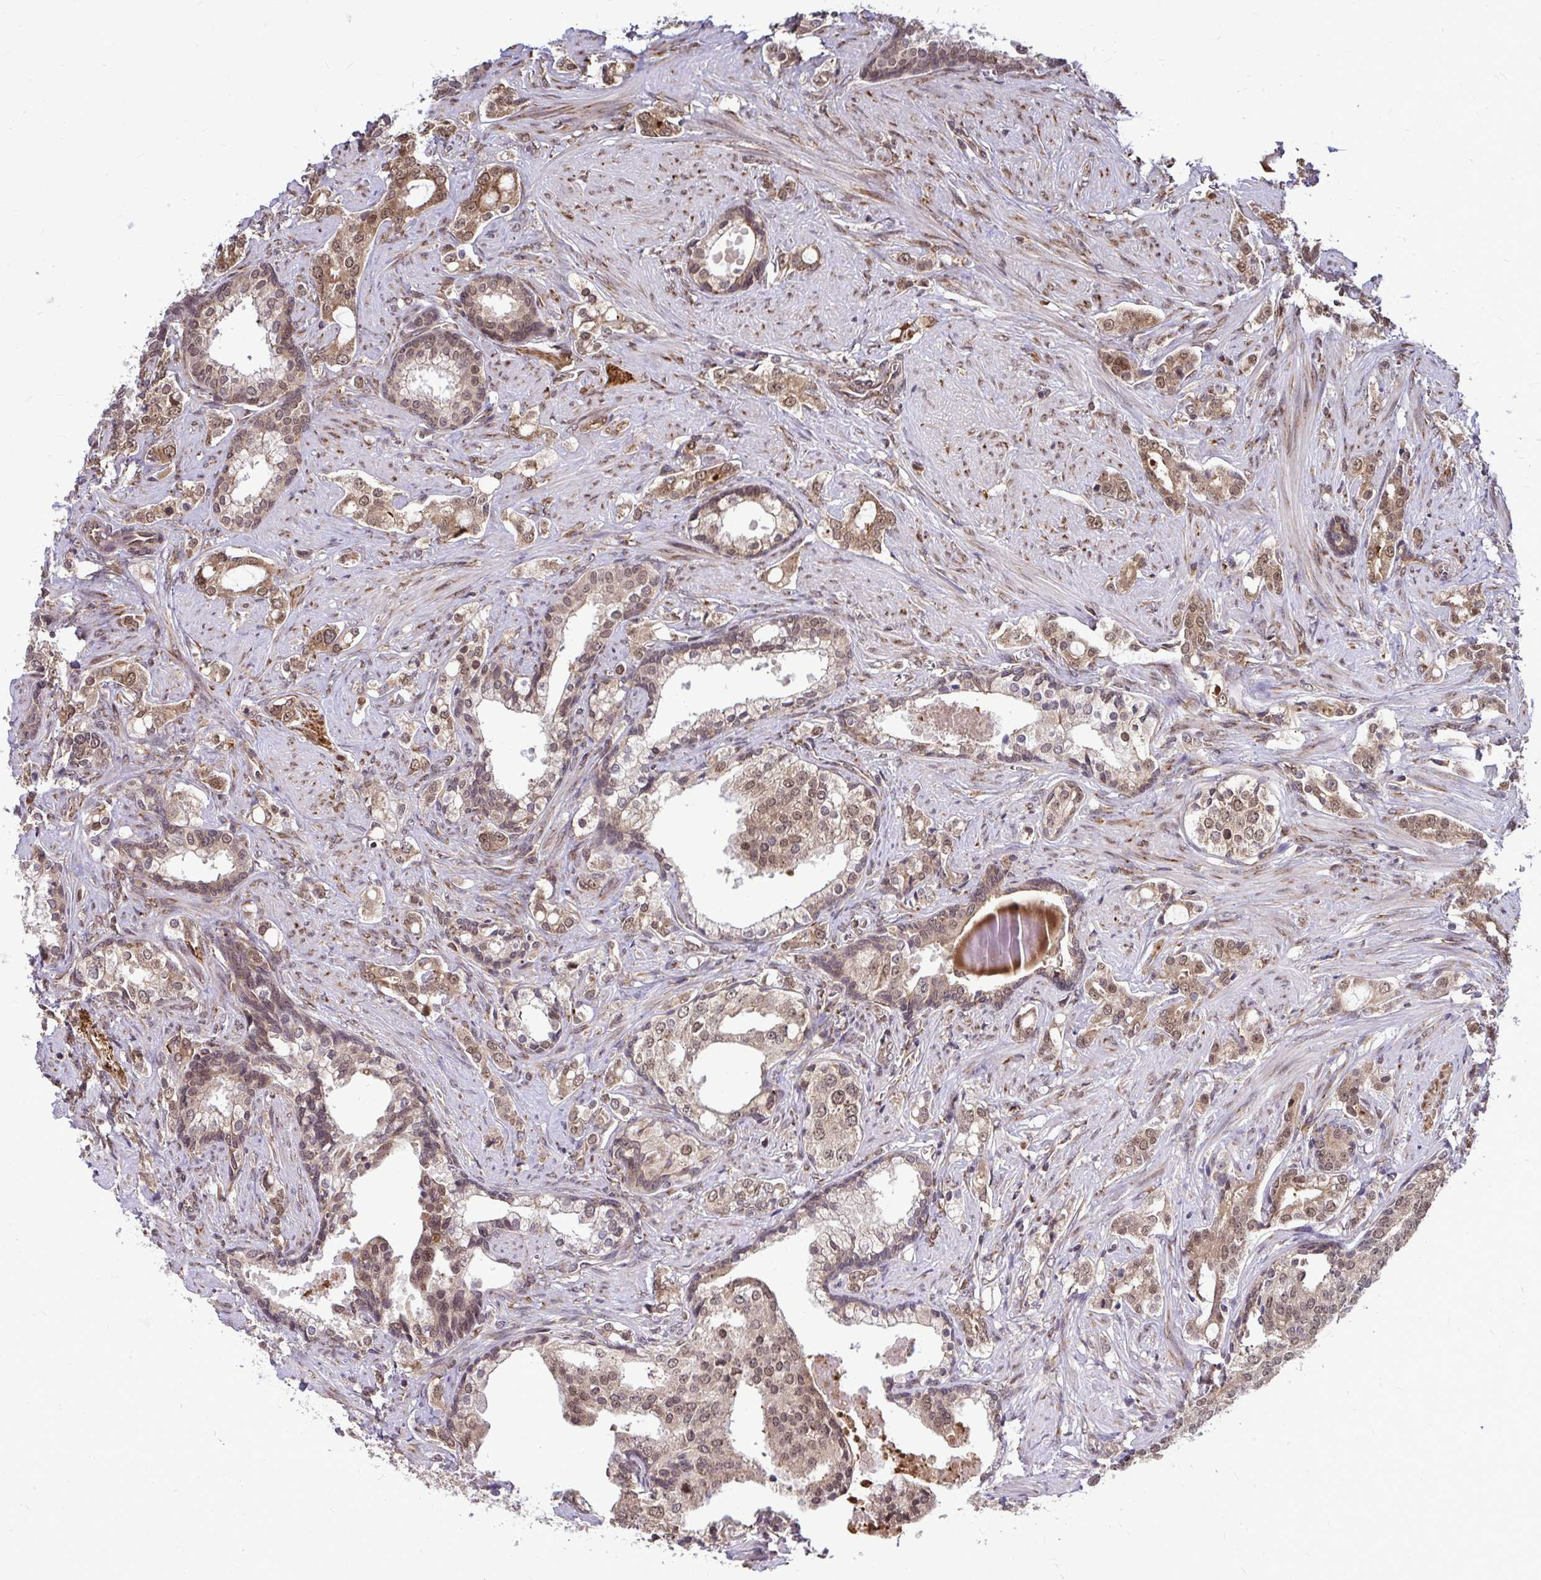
{"staining": {"intensity": "moderate", "quantity": ">75%", "location": "cytoplasmic/membranous,nuclear"}, "tissue": "prostate cancer", "cell_type": "Tumor cells", "image_type": "cancer", "snomed": [{"axis": "morphology", "description": "Adenocarcinoma, Medium grade"}, {"axis": "topography", "description": "Prostate"}], "caption": "Immunohistochemistry staining of prostate cancer (adenocarcinoma (medium-grade)), which demonstrates medium levels of moderate cytoplasmic/membranous and nuclear expression in approximately >75% of tumor cells indicating moderate cytoplasmic/membranous and nuclear protein expression. The staining was performed using DAB (brown) for protein detection and nuclei were counterstained in hematoxylin (blue).", "gene": "FMR1", "patient": {"sex": "male", "age": 57}}